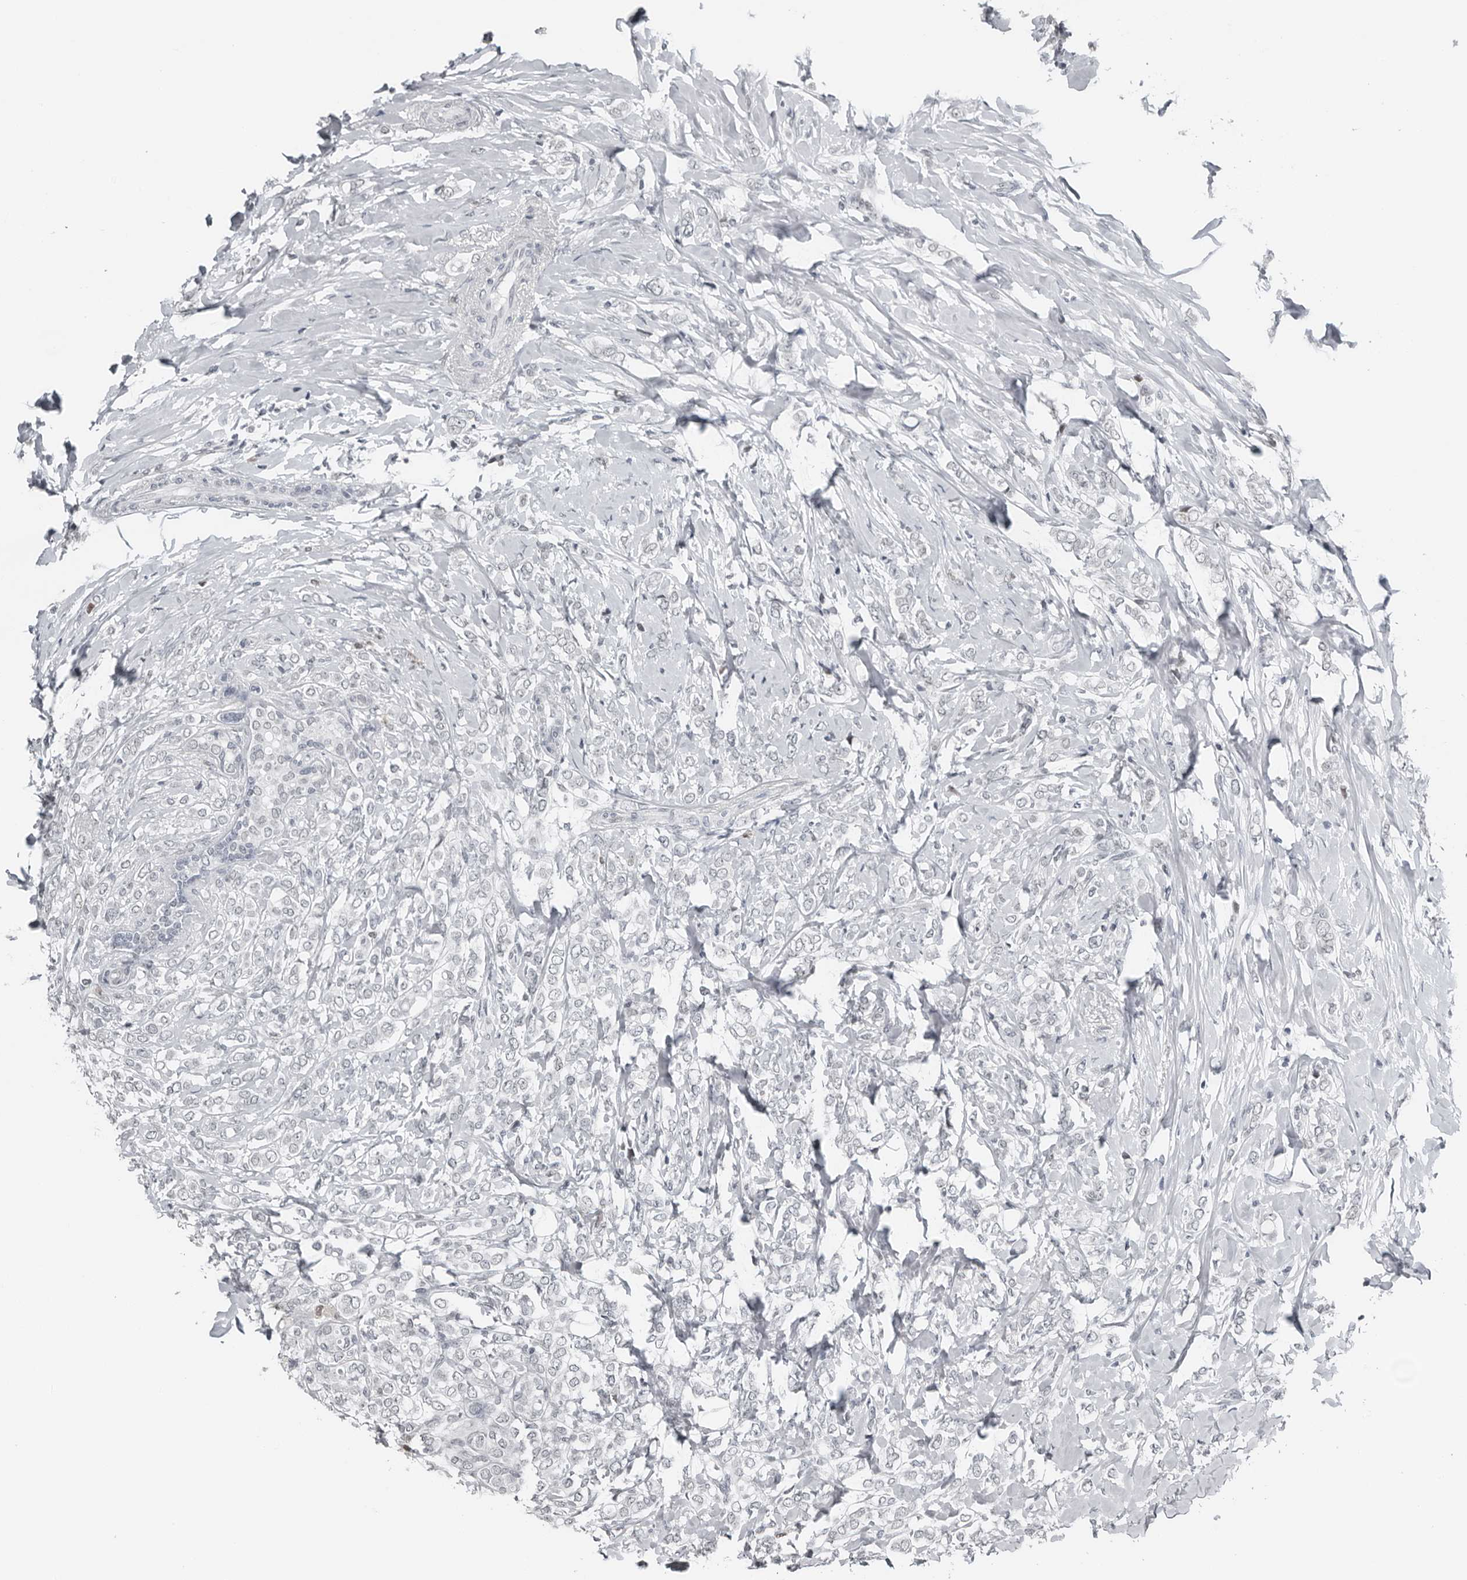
{"staining": {"intensity": "negative", "quantity": "none", "location": "none"}, "tissue": "breast cancer", "cell_type": "Tumor cells", "image_type": "cancer", "snomed": [{"axis": "morphology", "description": "Normal tissue, NOS"}, {"axis": "morphology", "description": "Lobular carcinoma"}, {"axis": "topography", "description": "Breast"}], "caption": "Tumor cells show no significant protein expression in breast cancer (lobular carcinoma).", "gene": "PPP1R42", "patient": {"sex": "female", "age": 47}}